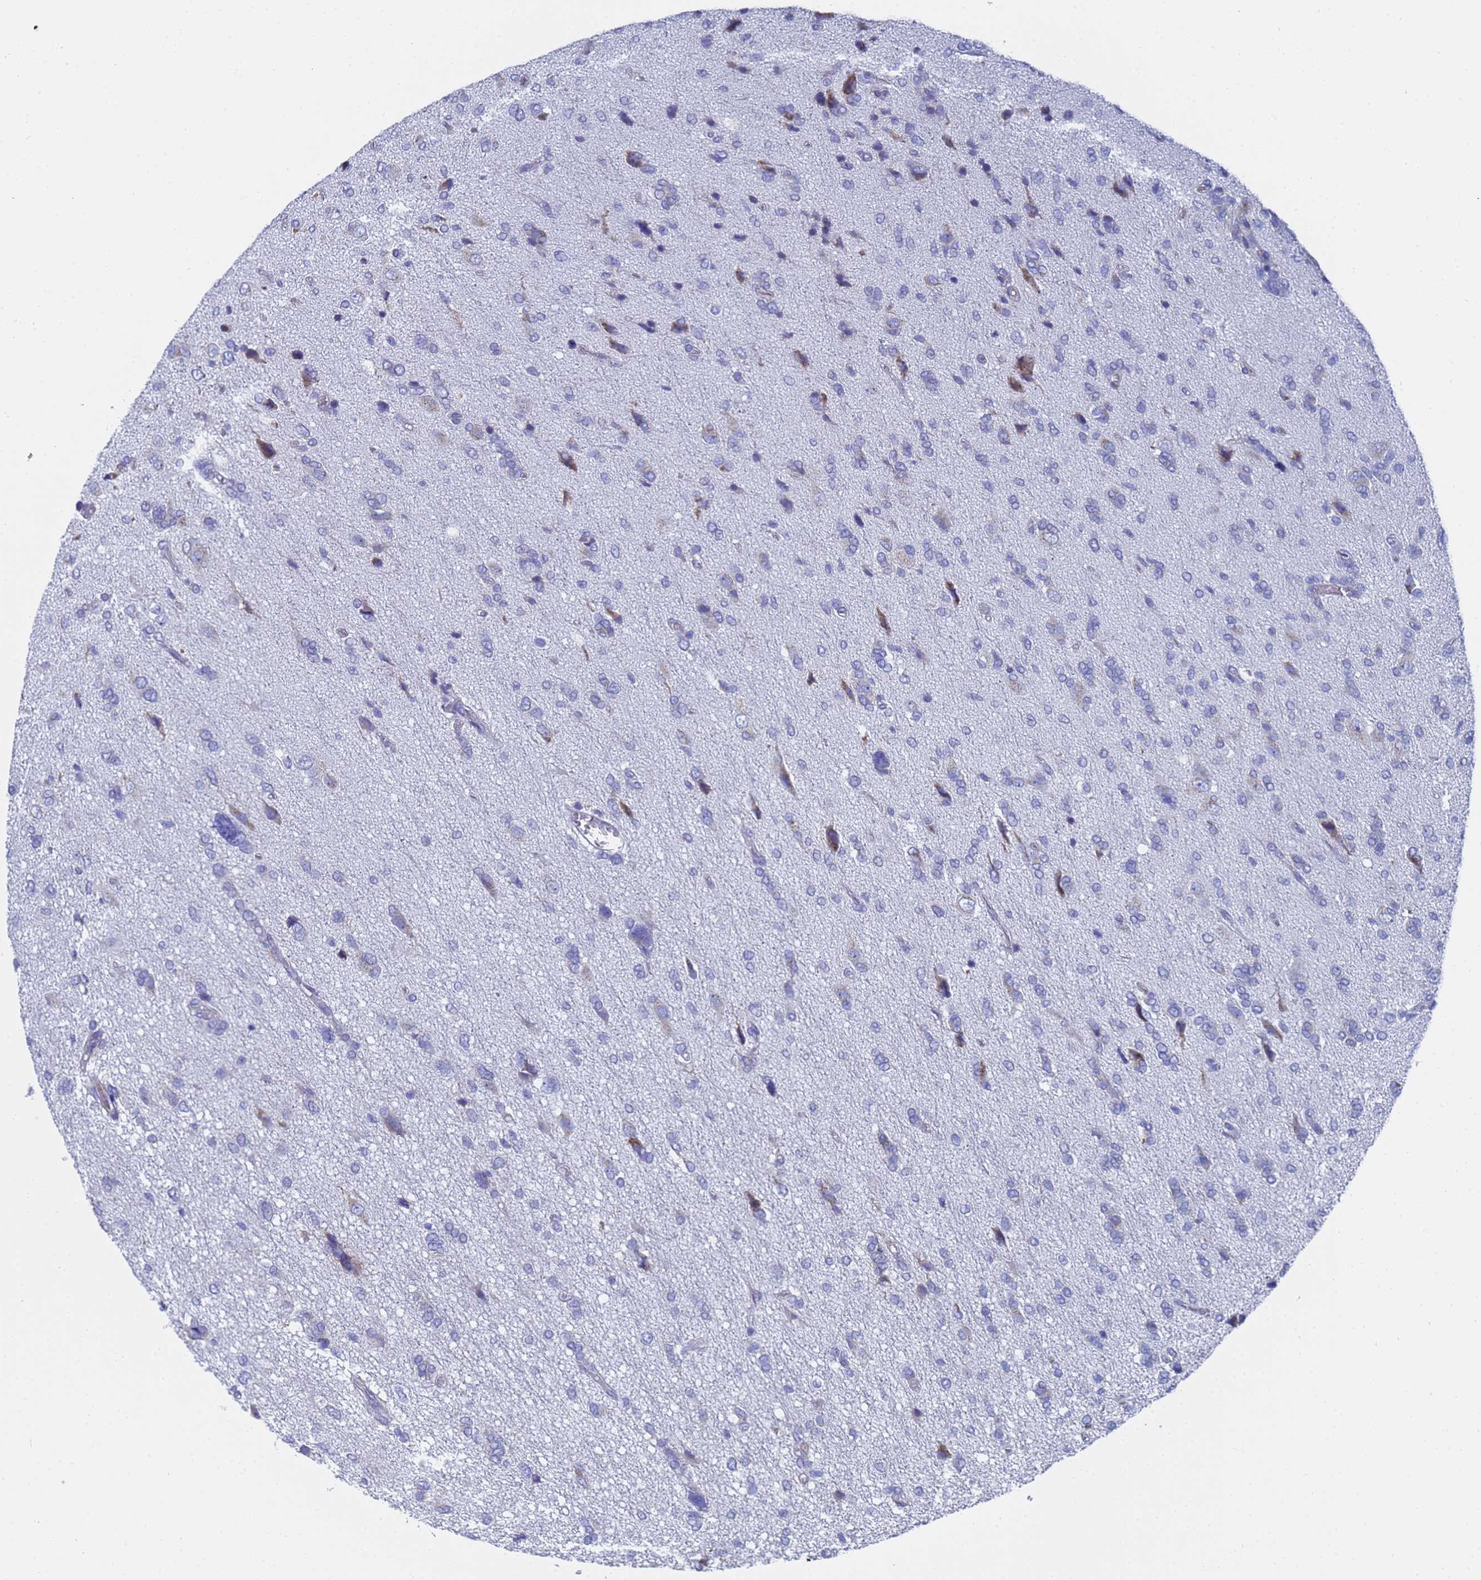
{"staining": {"intensity": "negative", "quantity": "none", "location": "none"}, "tissue": "glioma", "cell_type": "Tumor cells", "image_type": "cancer", "snomed": [{"axis": "morphology", "description": "Glioma, malignant, High grade"}, {"axis": "topography", "description": "Brain"}], "caption": "A histopathology image of glioma stained for a protein reveals no brown staining in tumor cells.", "gene": "TM4SF4", "patient": {"sex": "female", "age": 59}}